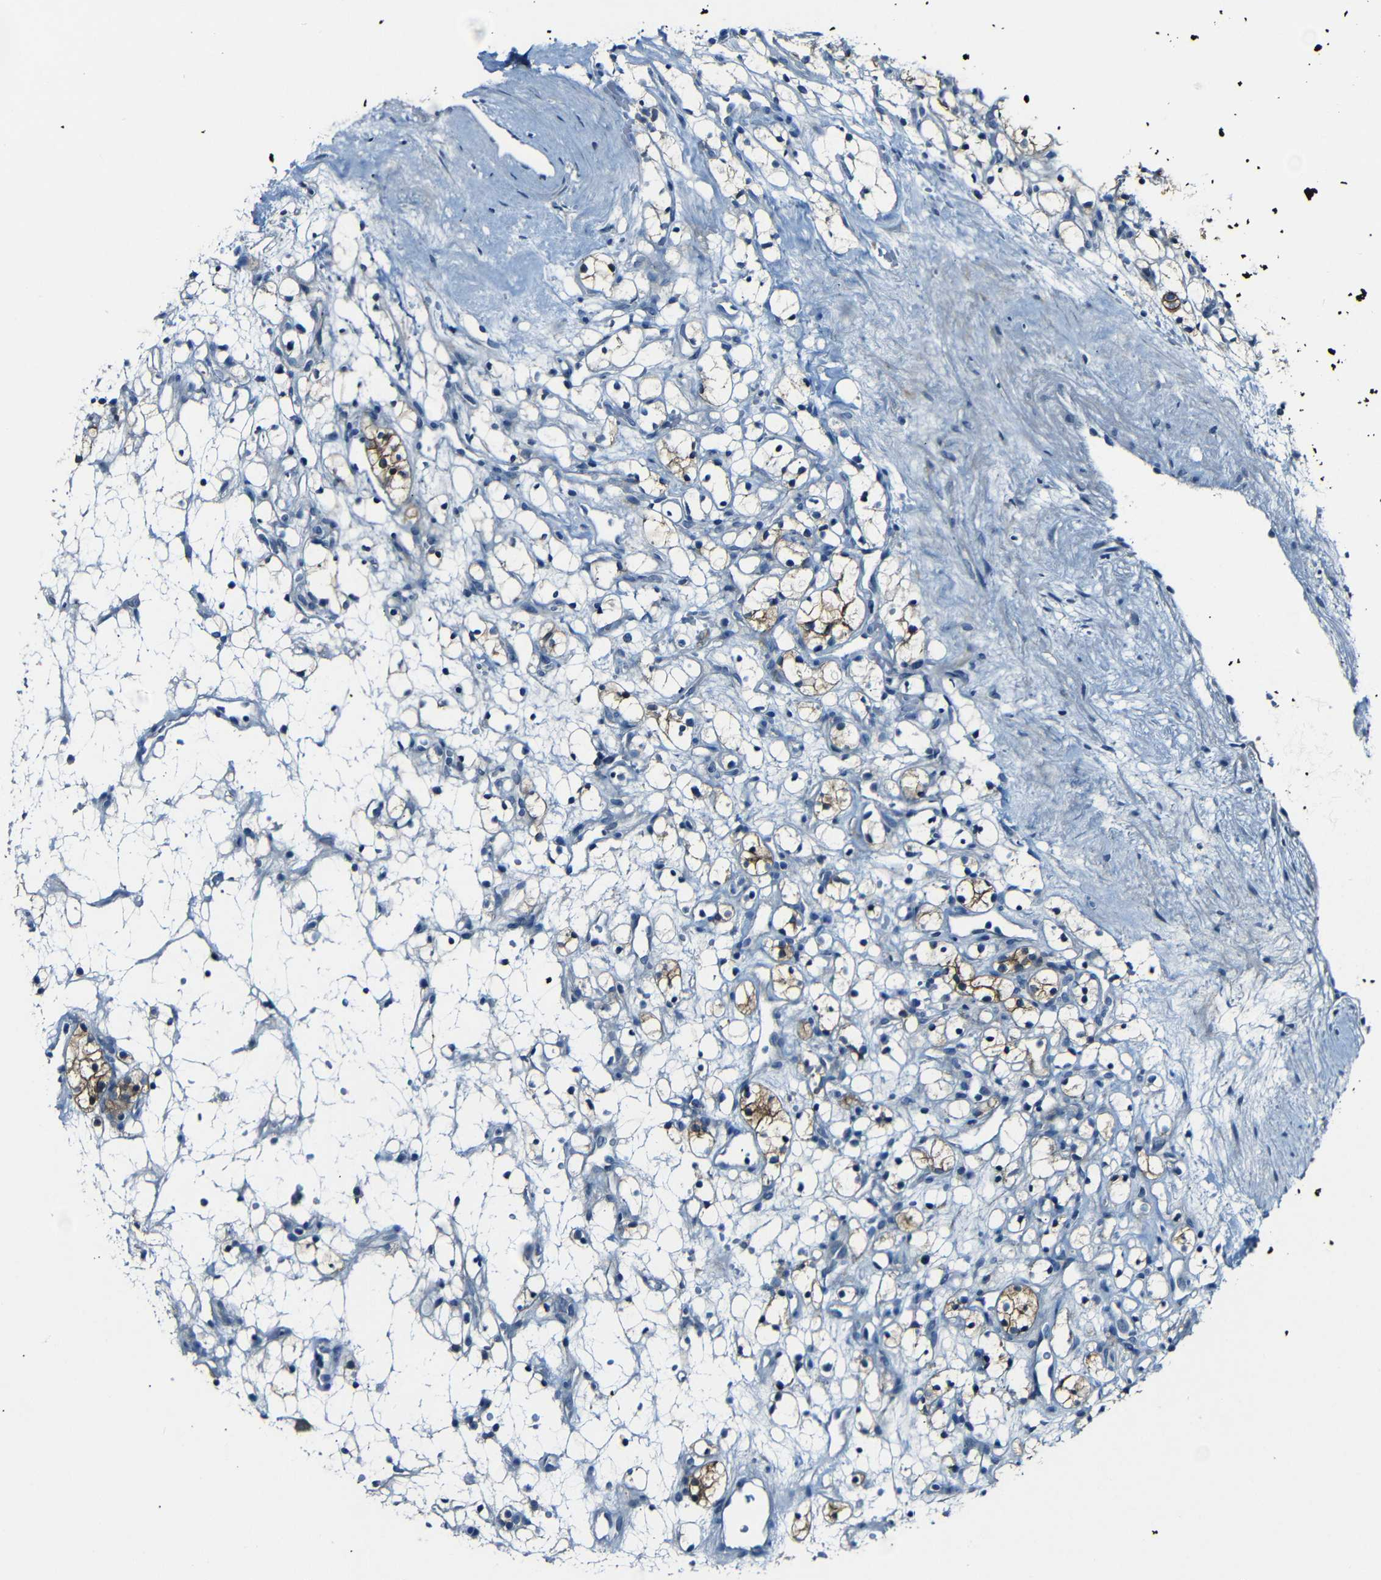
{"staining": {"intensity": "moderate", "quantity": "<25%", "location": "cytoplasmic/membranous"}, "tissue": "renal cancer", "cell_type": "Tumor cells", "image_type": "cancer", "snomed": [{"axis": "morphology", "description": "Adenocarcinoma, NOS"}, {"axis": "topography", "description": "Kidney"}], "caption": "Approximately <25% of tumor cells in renal adenocarcinoma exhibit moderate cytoplasmic/membranous protein expression as visualized by brown immunohistochemical staining.", "gene": "ANK3", "patient": {"sex": "female", "age": 60}}